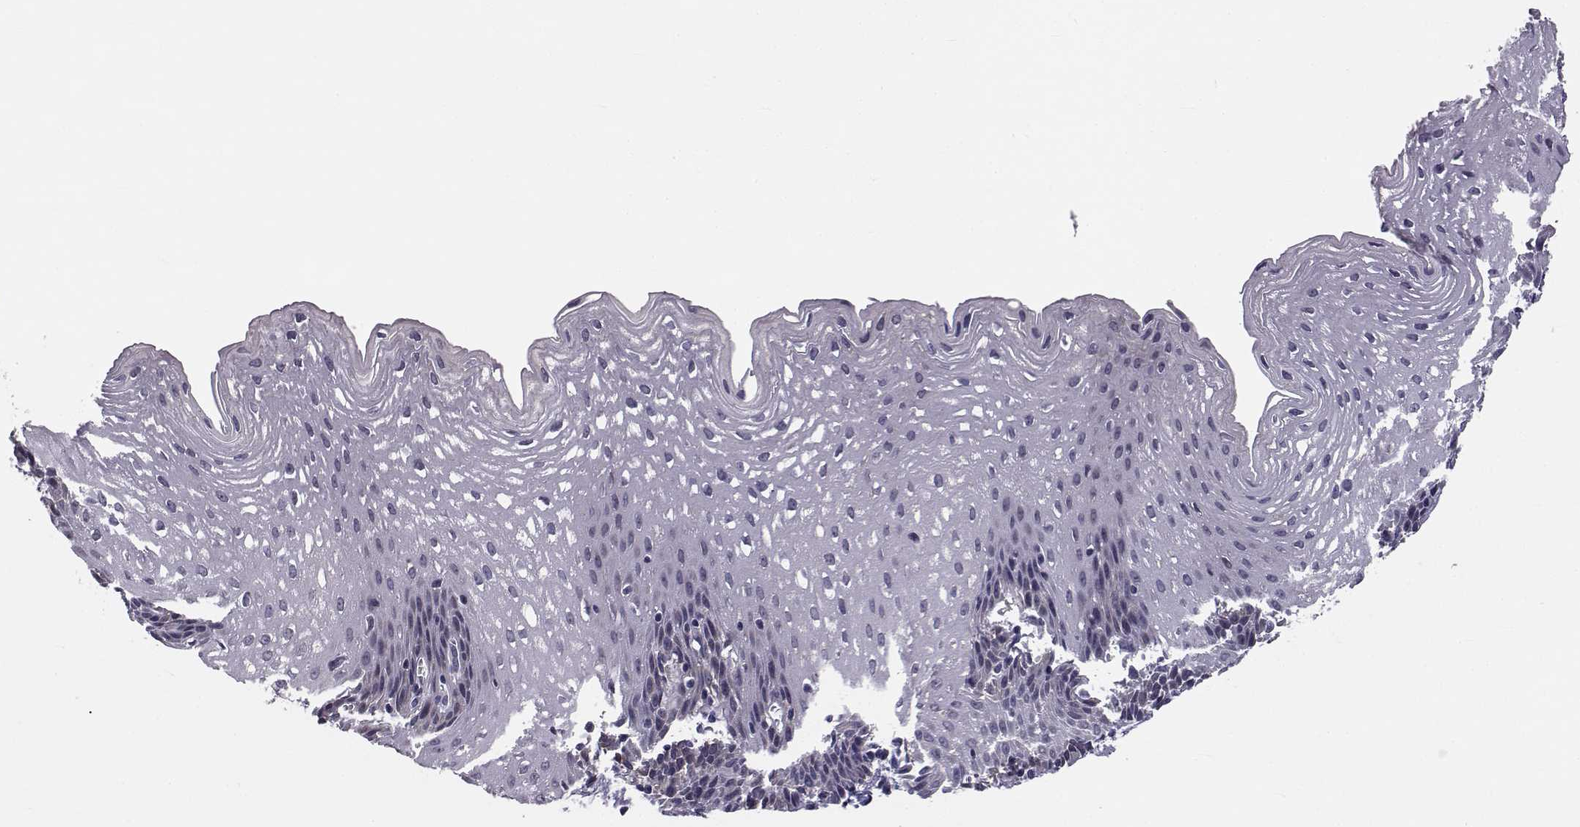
{"staining": {"intensity": "negative", "quantity": "none", "location": "none"}, "tissue": "esophagus", "cell_type": "Squamous epithelial cells", "image_type": "normal", "snomed": [{"axis": "morphology", "description": "Normal tissue, NOS"}, {"axis": "topography", "description": "Esophagus"}], "caption": "An image of esophagus stained for a protein exhibits no brown staining in squamous epithelial cells.", "gene": "ANGPT1", "patient": {"sex": "female", "age": 64}}